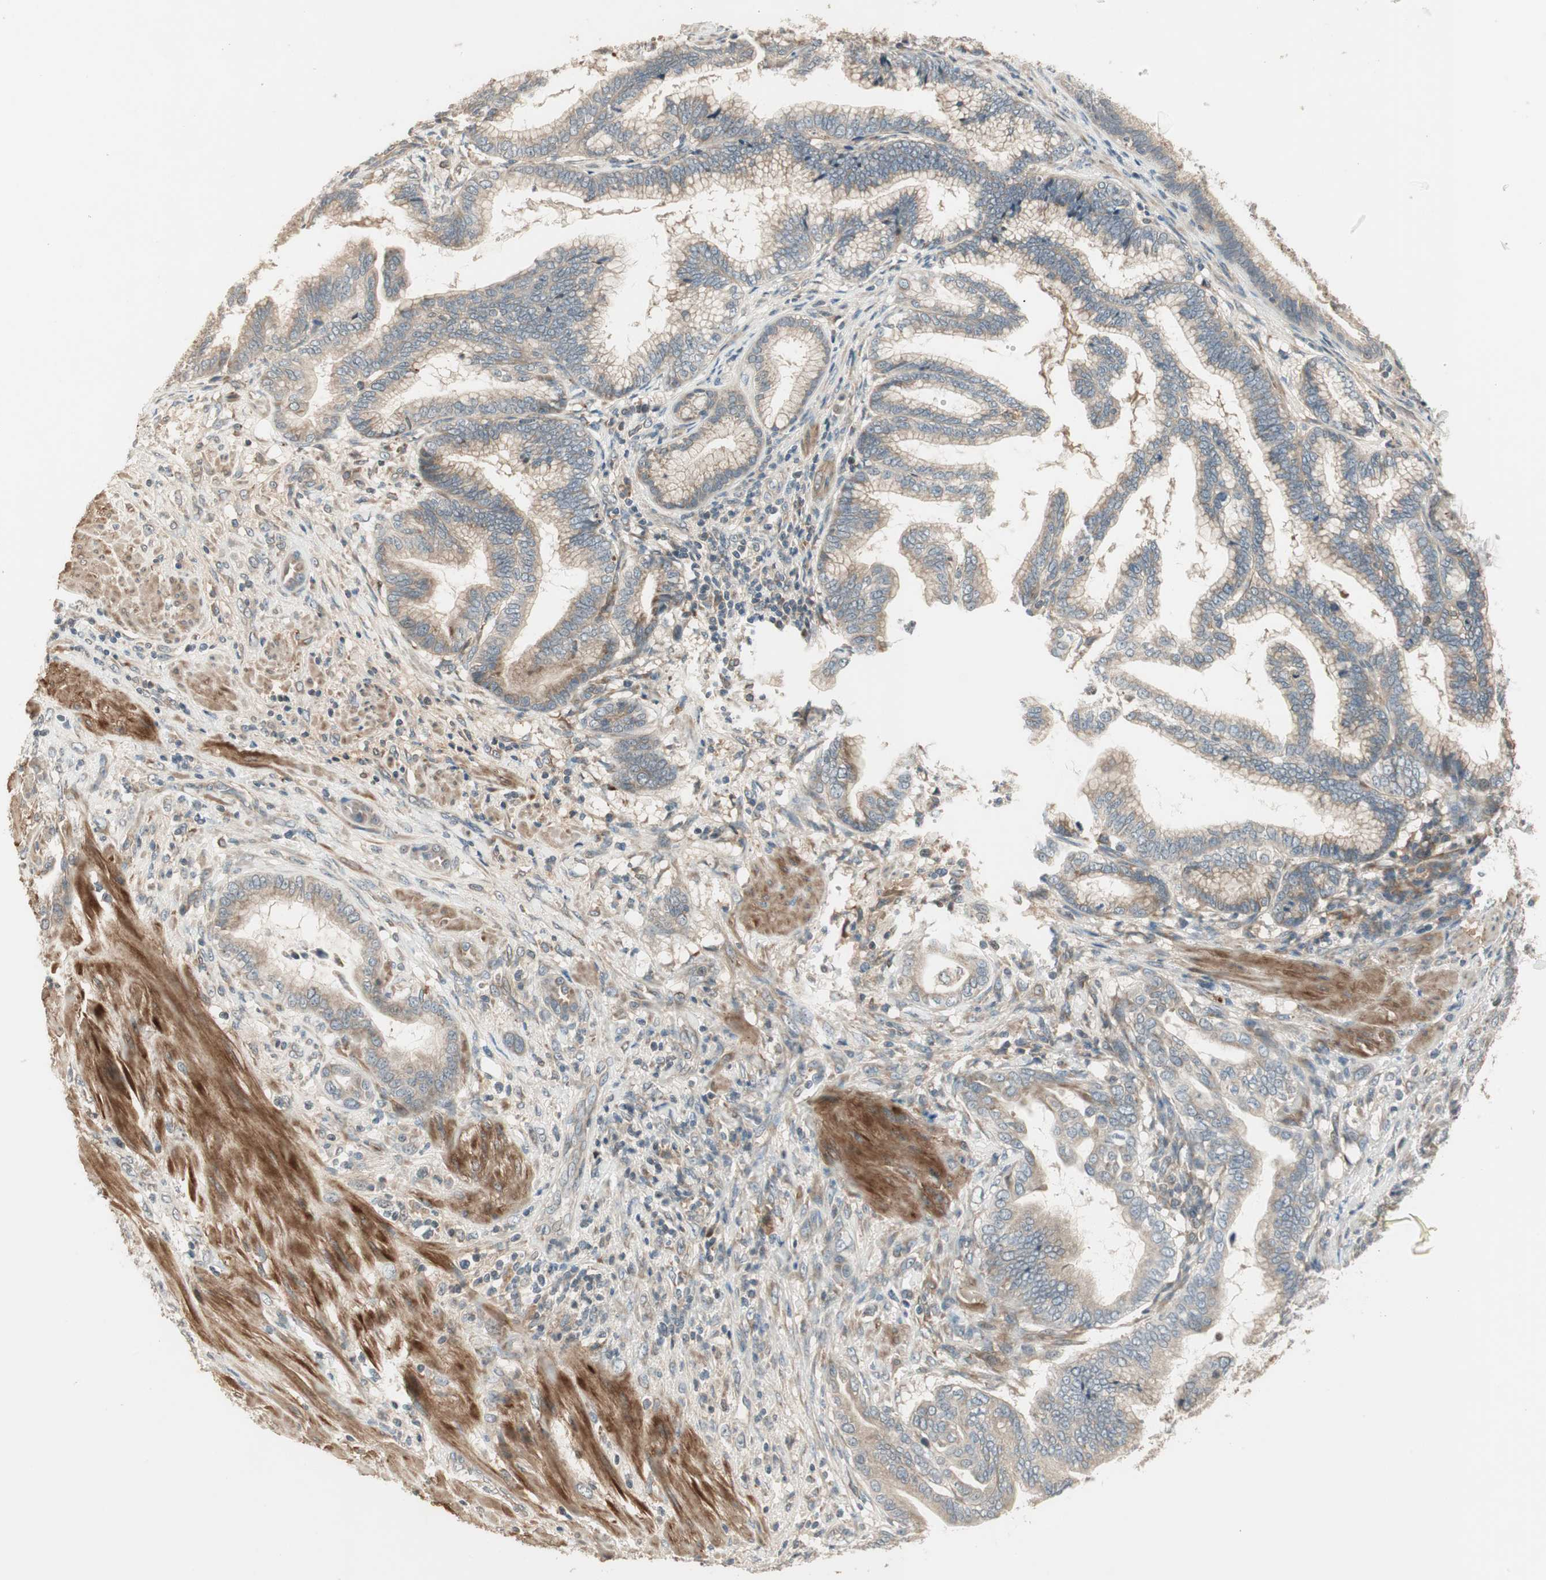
{"staining": {"intensity": "weak", "quantity": "25%-75%", "location": "cytoplasmic/membranous"}, "tissue": "pancreatic cancer", "cell_type": "Tumor cells", "image_type": "cancer", "snomed": [{"axis": "morphology", "description": "Adenocarcinoma, NOS"}, {"axis": "topography", "description": "Pancreas"}], "caption": "Immunohistochemistry (DAB) staining of human adenocarcinoma (pancreatic) displays weak cytoplasmic/membranous protein positivity in about 25%-75% of tumor cells. (IHC, brightfield microscopy, high magnification).", "gene": "SFRP1", "patient": {"sex": "female", "age": 64}}